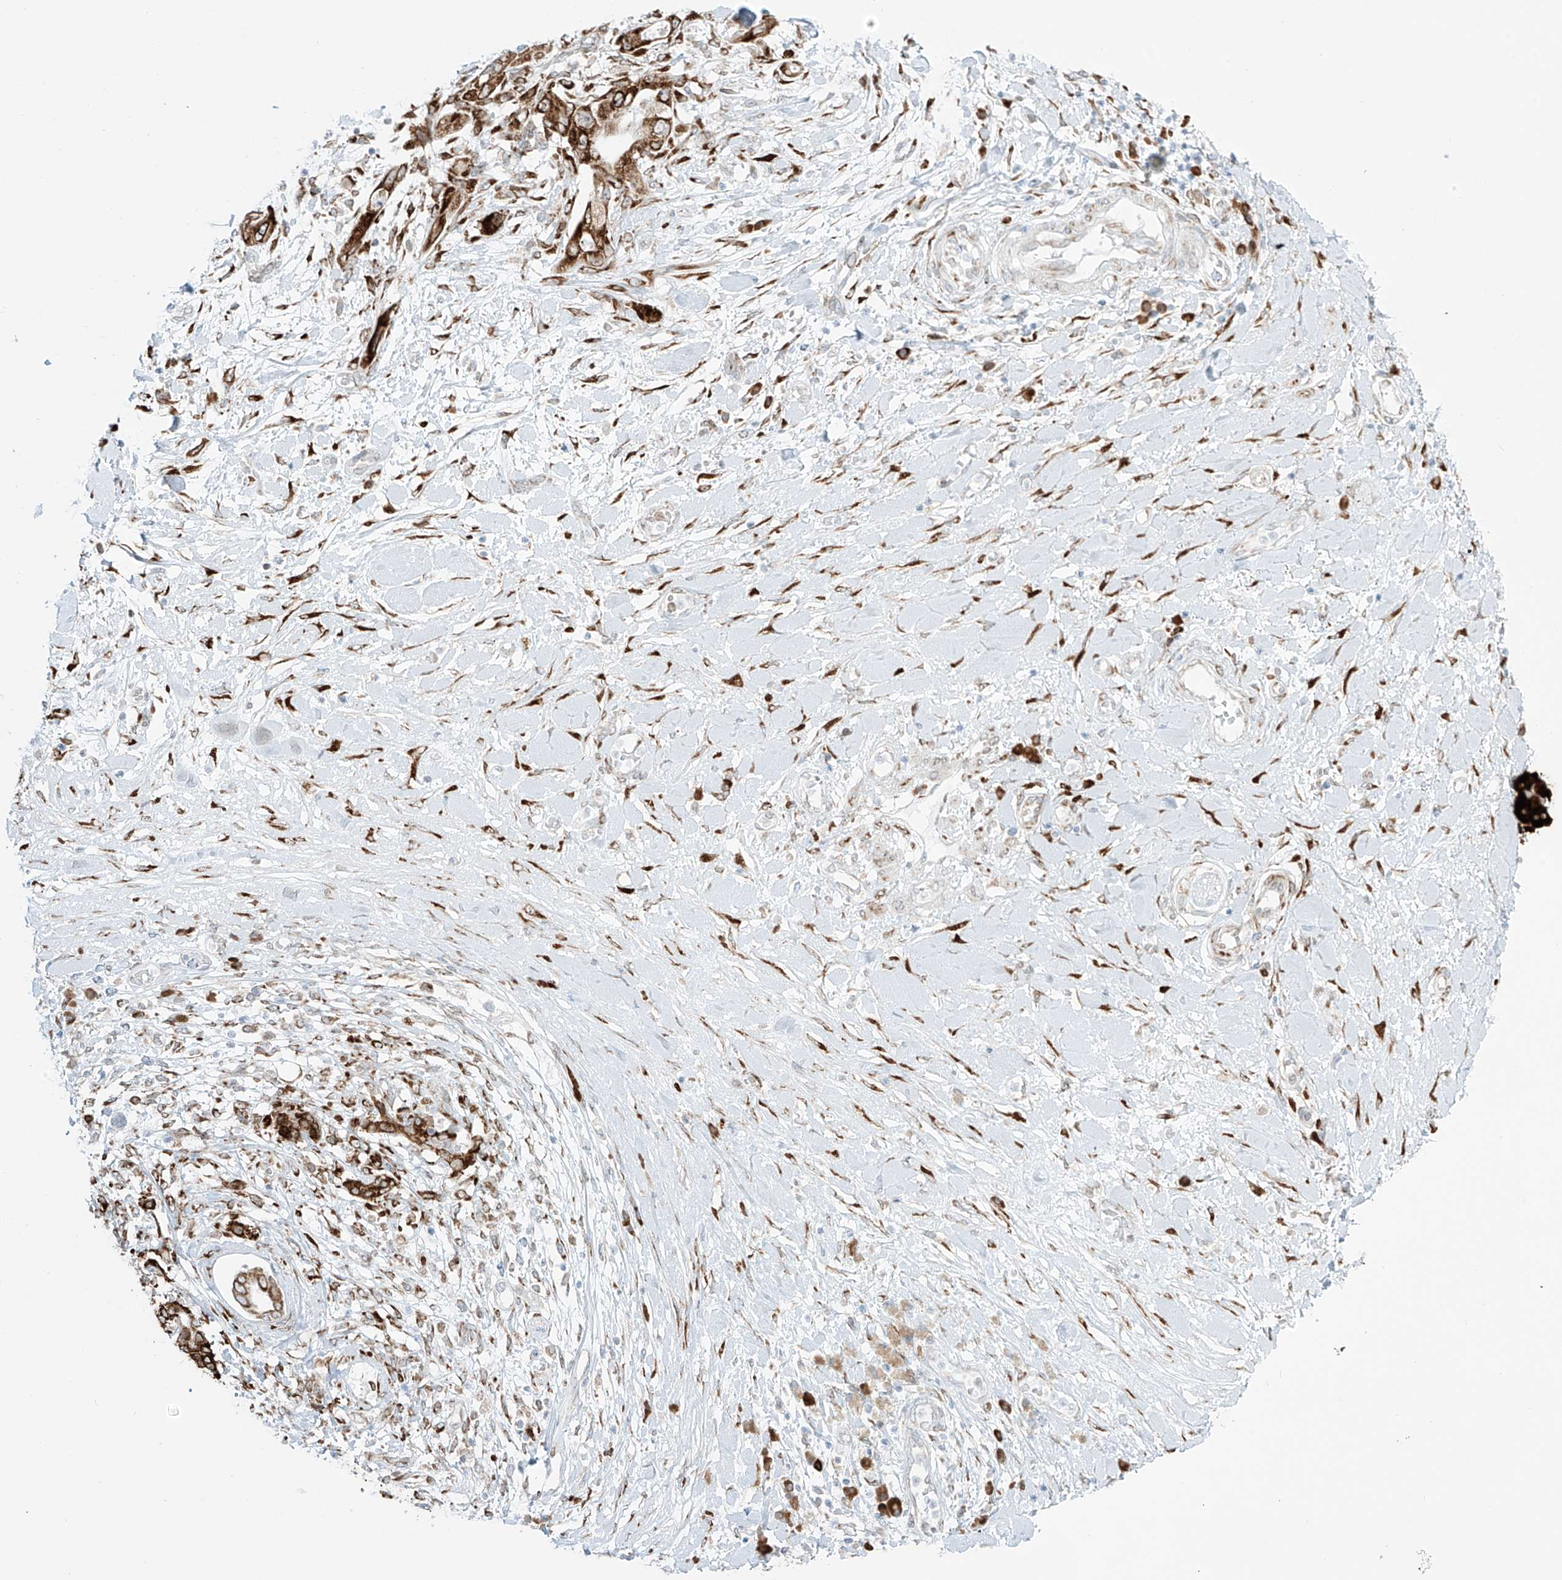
{"staining": {"intensity": "strong", "quantity": ">75%", "location": "cytoplasmic/membranous"}, "tissue": "pancreatic cancer", "cell_type": "Tumor cells", "image_type": "cancer", "snomed": [{"axis": "morphology", "description": "Inflammation, NOS"}, {"axis": "morphology", "description": "Adenocarcinoma, NOS"}, {"axis": "topography", "description": "Pancreas"}], "caption": "The image reveals staining of pancreatic cancer, revealing strong cytoplasmic/membranous protein staining (brown color) within tumor cells.", "gene": "LRRC59", "patient": {"sex": "female", "age": 56}}